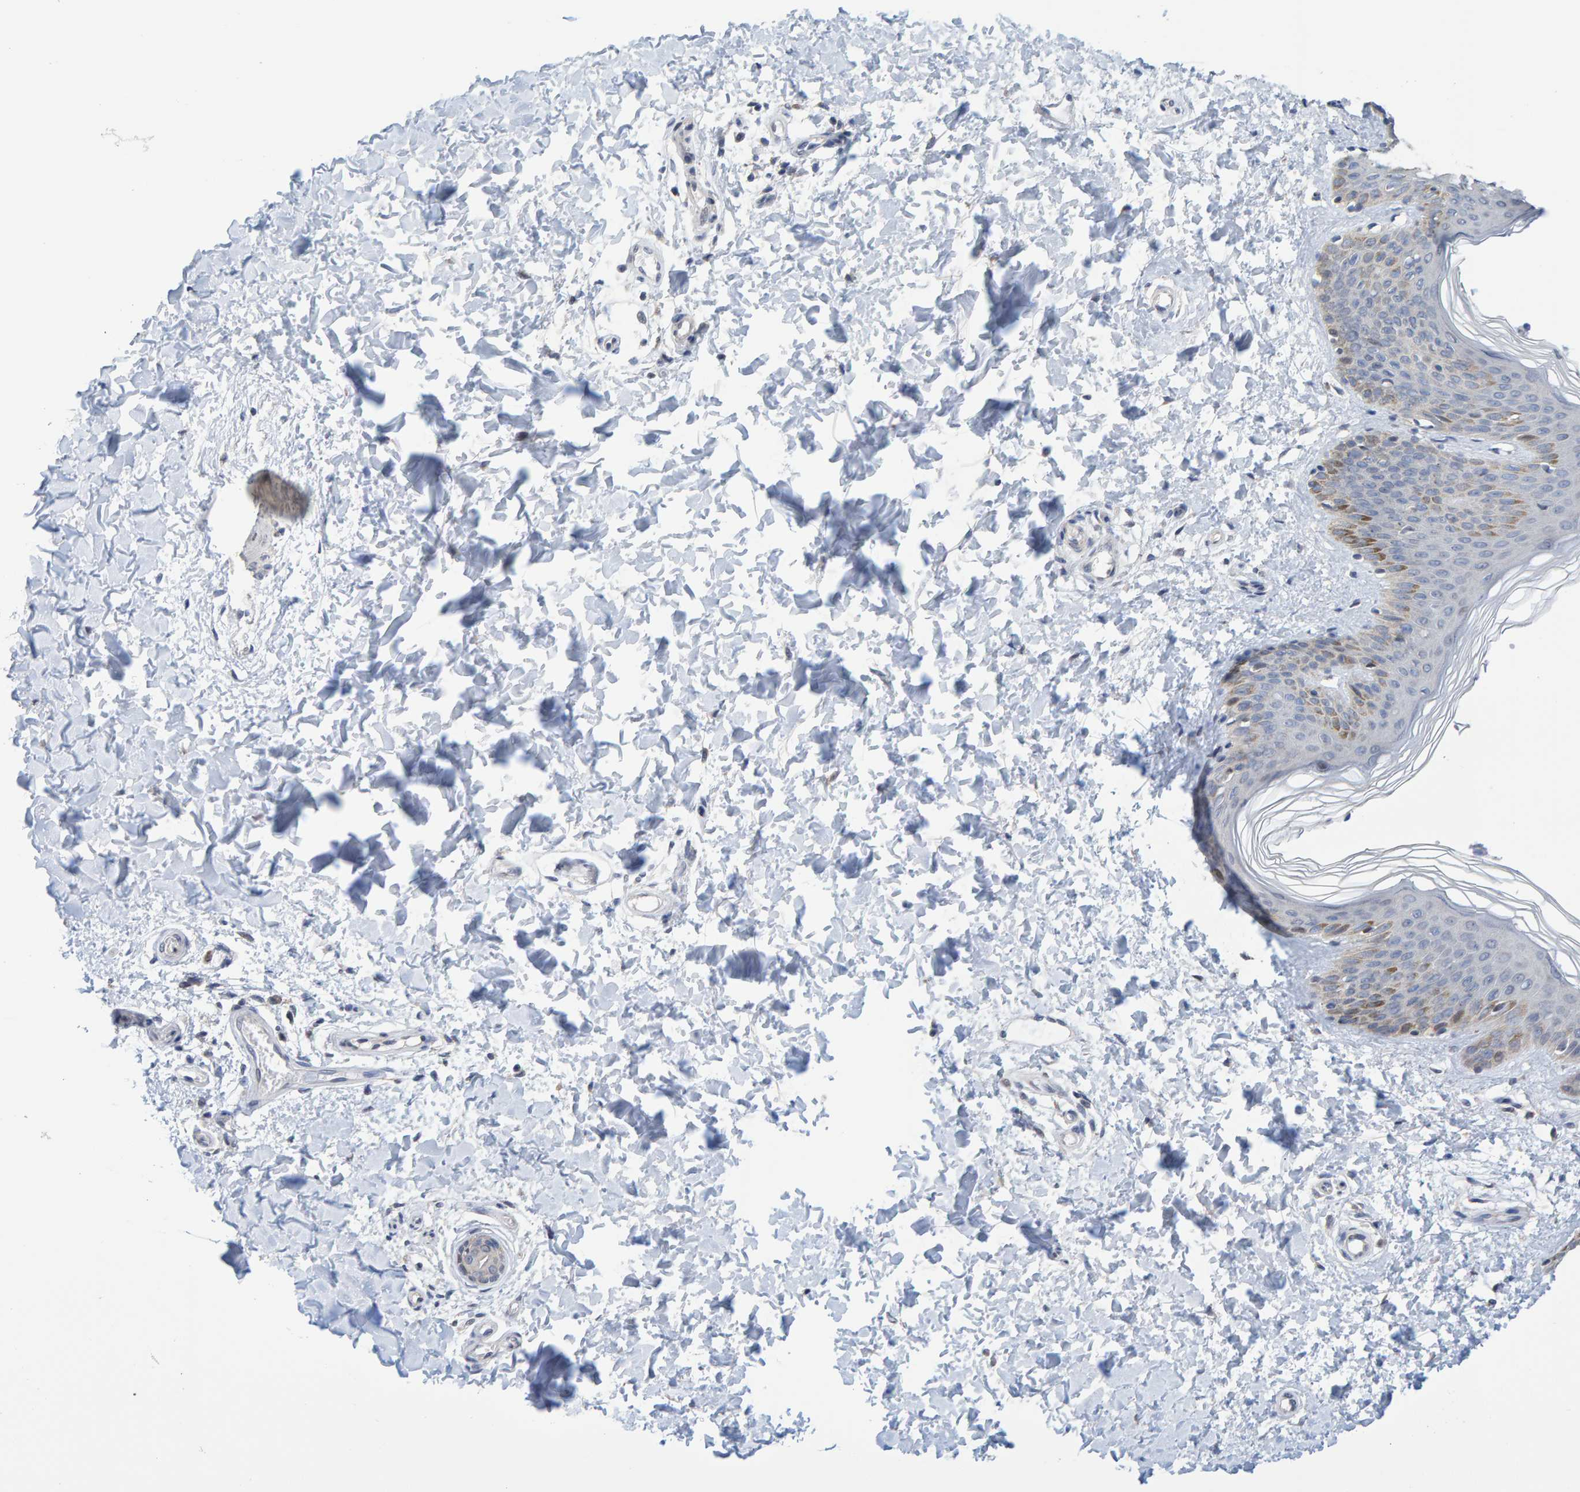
{"staining": {"intensity": "negative", "quantity": "none", "location": "none"}, "tissue": "skin", "cell_type": "Fibroblasts", "image_type": "normal", "snomed": [{"axis": "morphology", "description": "Normal tissue, NOS"}, {"axis": "morphology", "description": "Neoplasm, benign, NOS"}, {"axis": "topography", "description": "Skin"}, {"axis": "topography", "description": "Soft tissue"}], "caption": "Immunohistochemical staining of unremarkable human skin reveals no significant expression in fibroblasts. (Immunohistochemistry, brightfield microscopy, high magnification).", "gene": "USP43", "patient": {"sex": "male", "age": 26}}